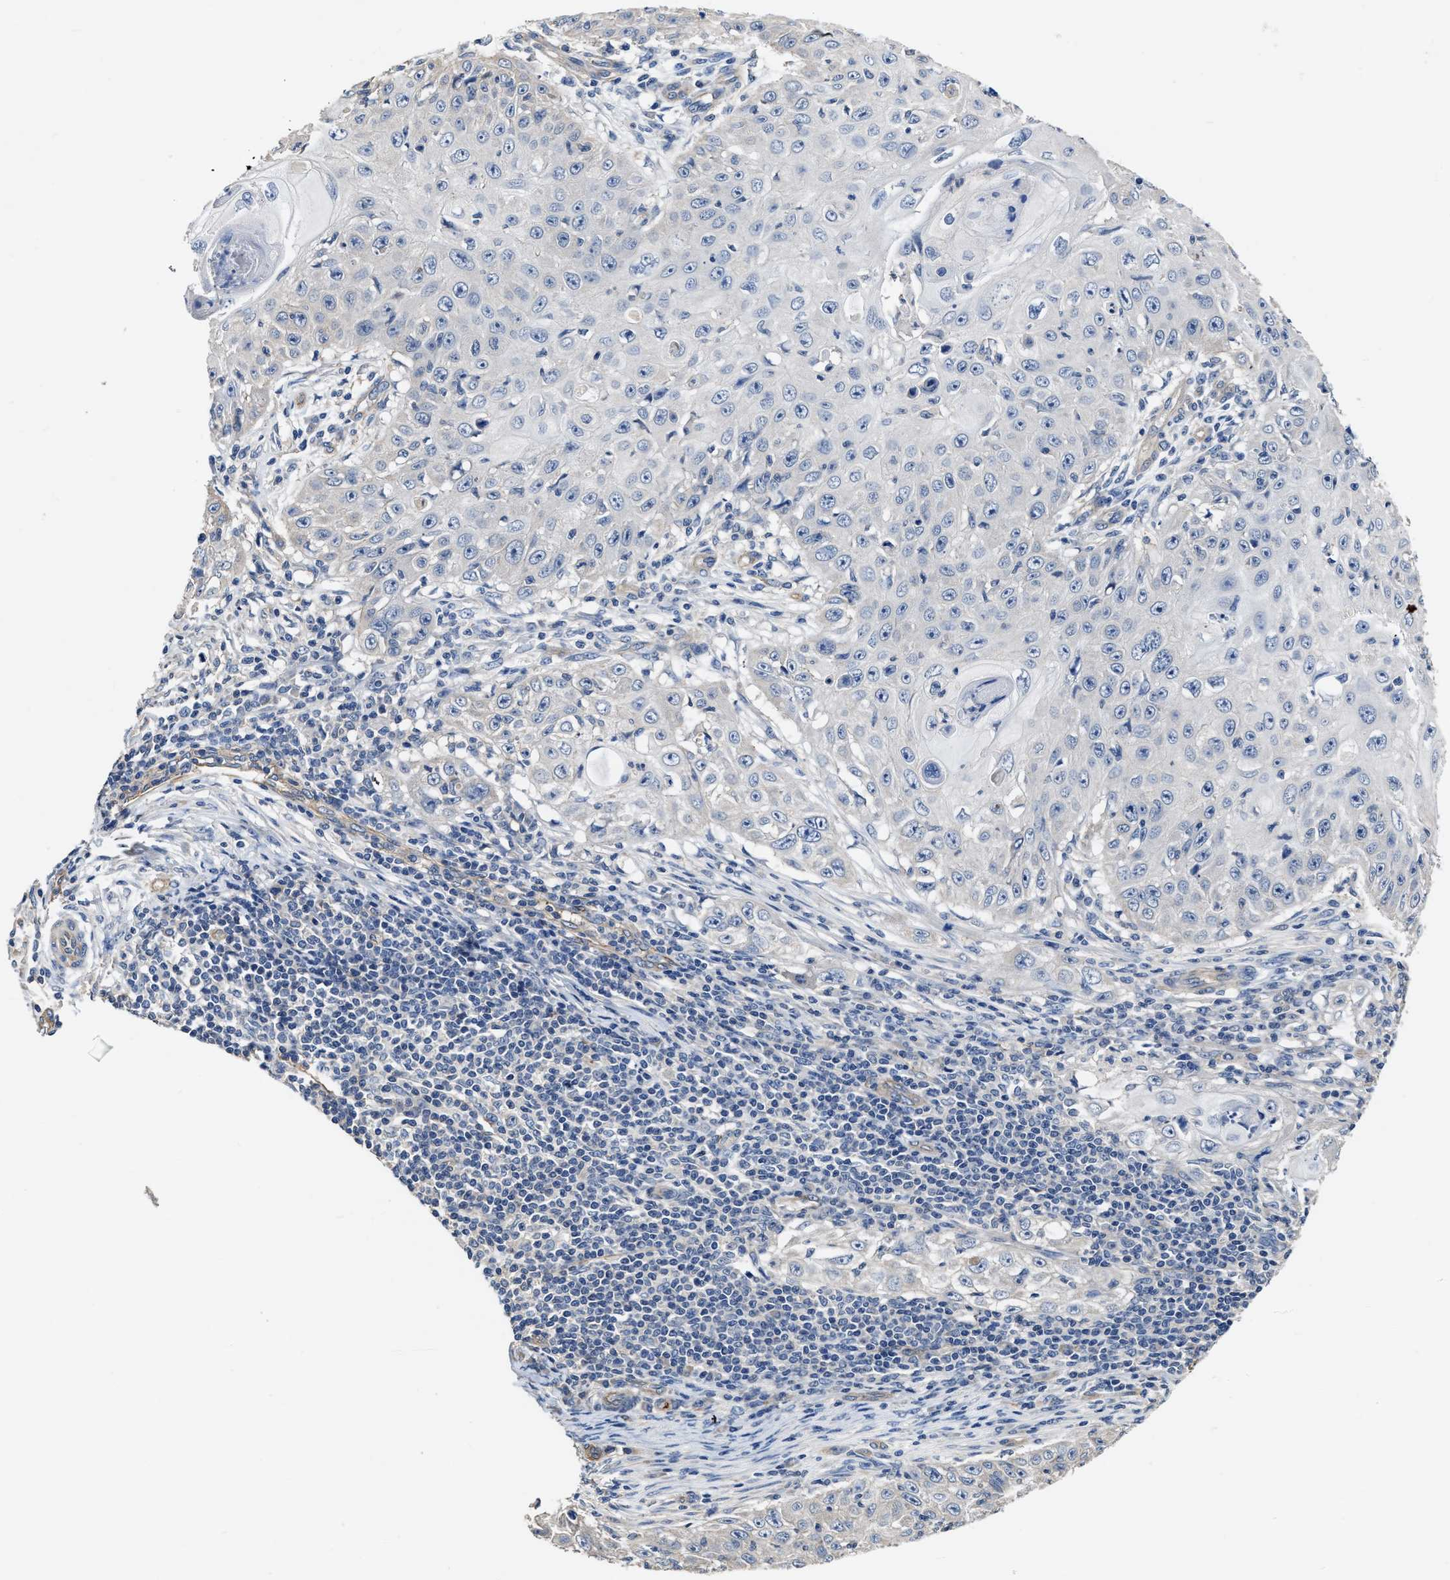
{"staining": {"intensity": "negative", "quantity": "none", "location": "none"}, "tissue": "skin cancer", "cell_type": "Tumor cells", "image_type": "cancer", "snomed": [{"axis": "morphology", "description": "Squamous cell carcinoma, NOS"}, {"axis": "topography", "description": "Skin"}], "caption": "A high-resolution histopathology image shows immunohistochemistry staining of skin cancer, which displays no significant positivity in tumor cells.", "gene": "C22orf42", "patient": {"sex": "male", "age": 86}}